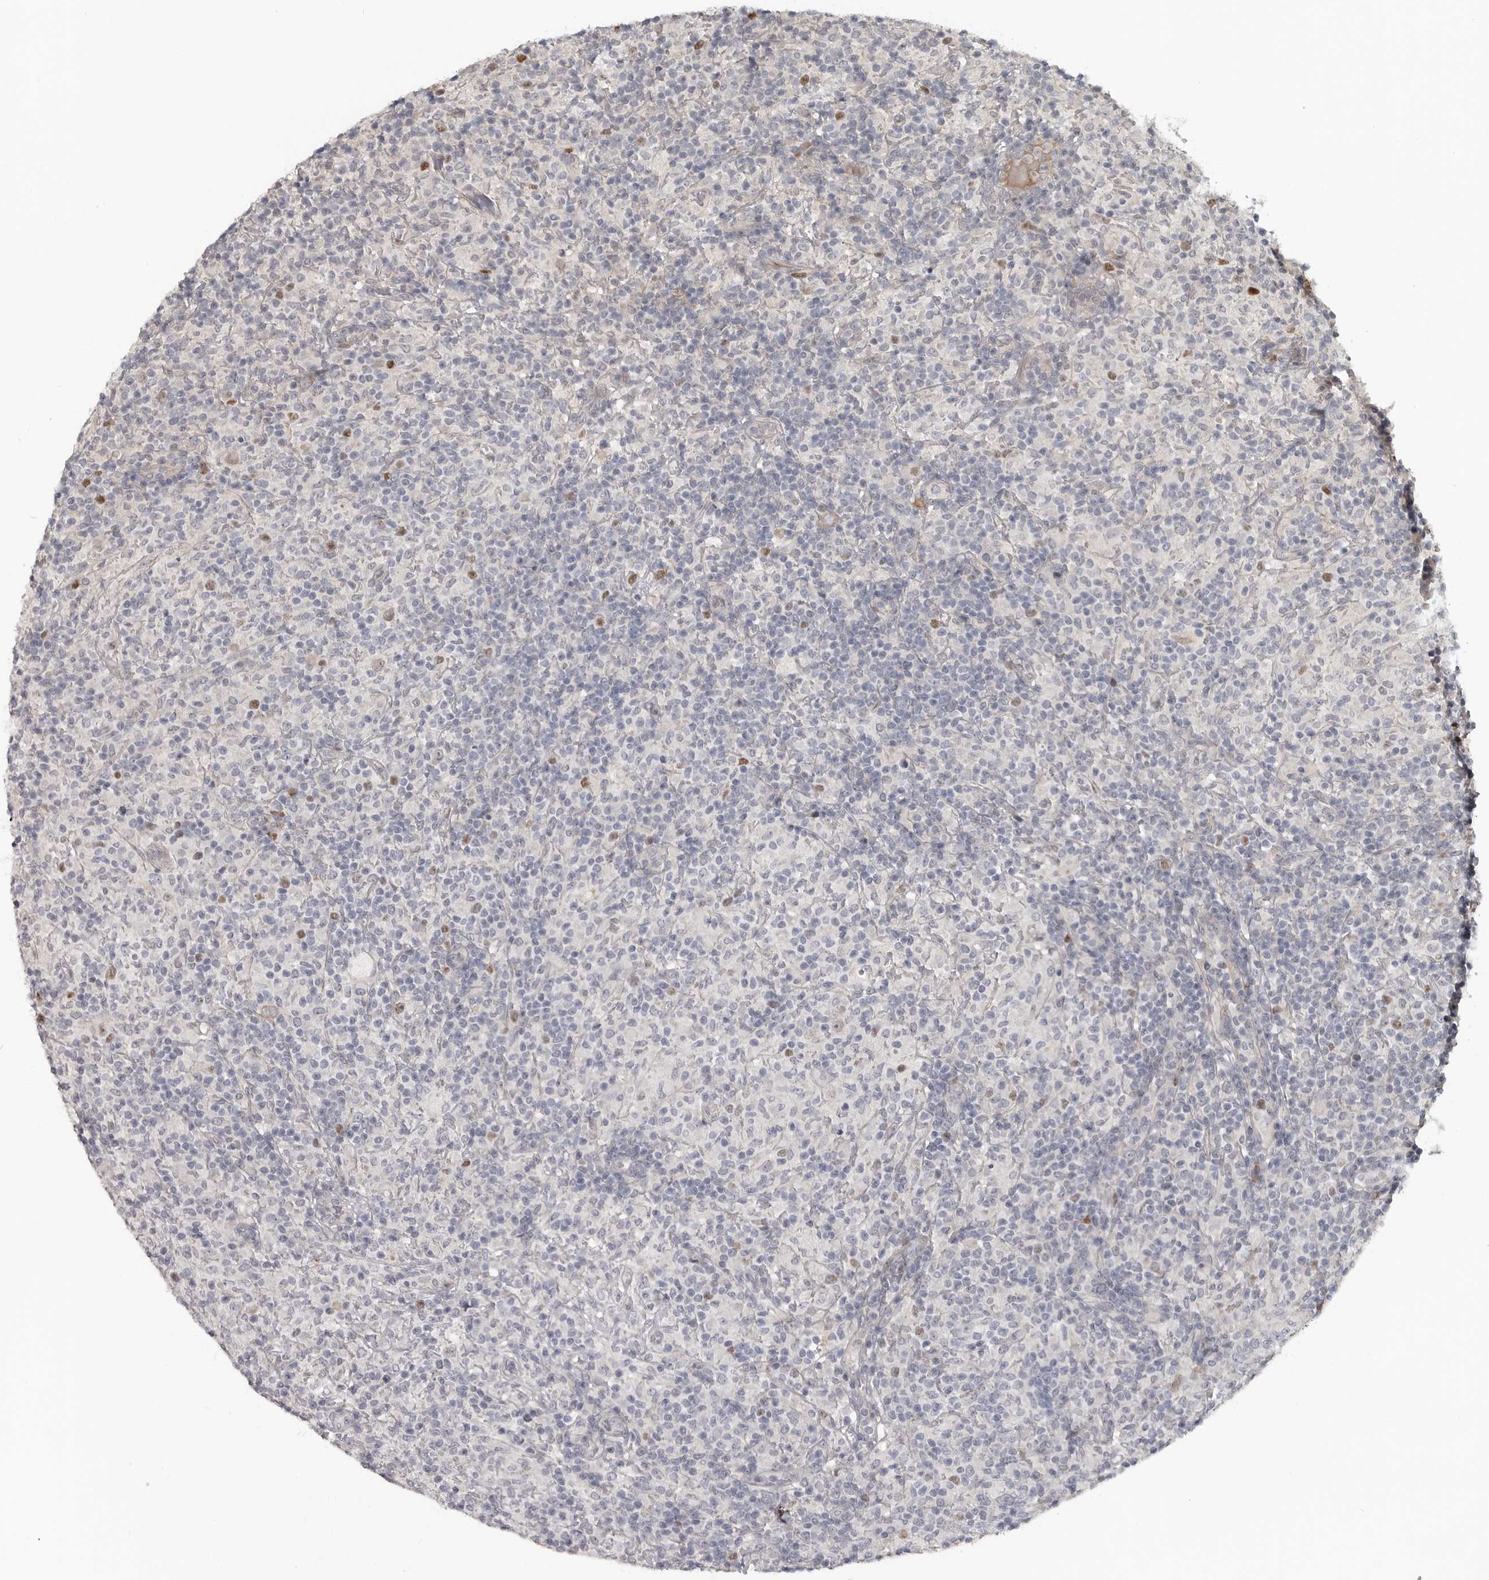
{"staining": {"intensity": "negative", "quantity": "none", "location": "none"}, "tissue": "lymphoma", "cell_type": "Tumor cells", "image_type": "cancer", "snomed": [{"axis": "morphology", "description": "Hodgkin's disease, NOS"}, {"axis": "topography", "description": "Lymph node"}], "caption": "Immunohistochemical staining of human lymphoma shows no significant staining in tumor cells.", "gene": "ZNF277", "patient": {"sex": "male", "age": 70}}